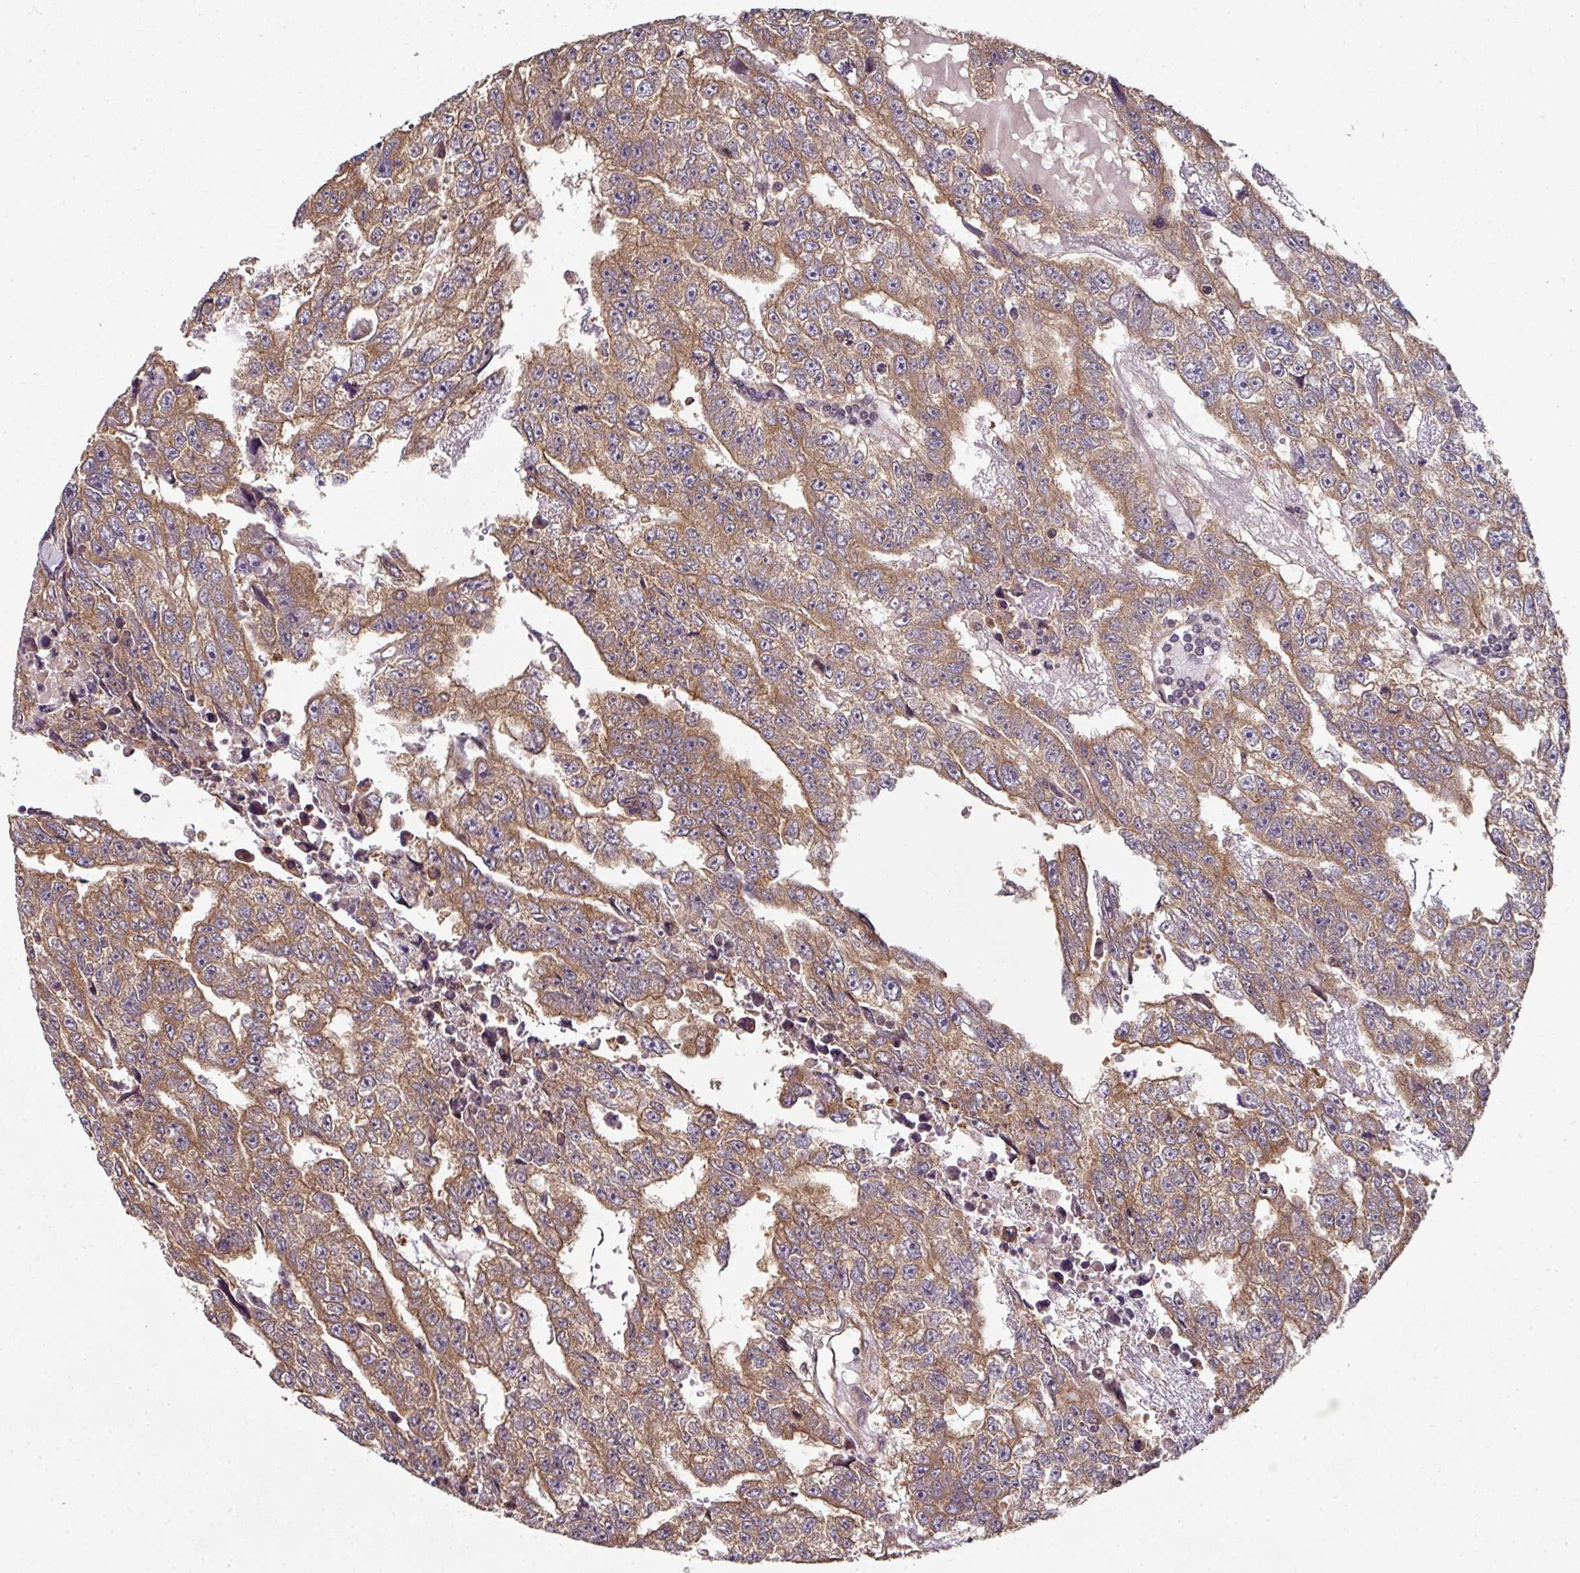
{"staining": {"intensity": "moderate", "quantity": ">75%", "location": "cytoplasmic/membranous"}, "tissue": "testis cancer", "cell_type": "Tumor cells", "image_type": "cancer", "snomed": [{"axis": "morphology", "description": "Carcinoma, Embryonal, NOS"}, {"axis": "topography", "description": "Testis"}], "caption": "Immunohistochemistry (IHC) of testis embryonal carcinoma reveals medium levels of moderate cytoplasmic/membranous expression in about >75% of tumor cells.", "gene": "ANKRD18A", "patient": {"sex": "male", "age": 20}}